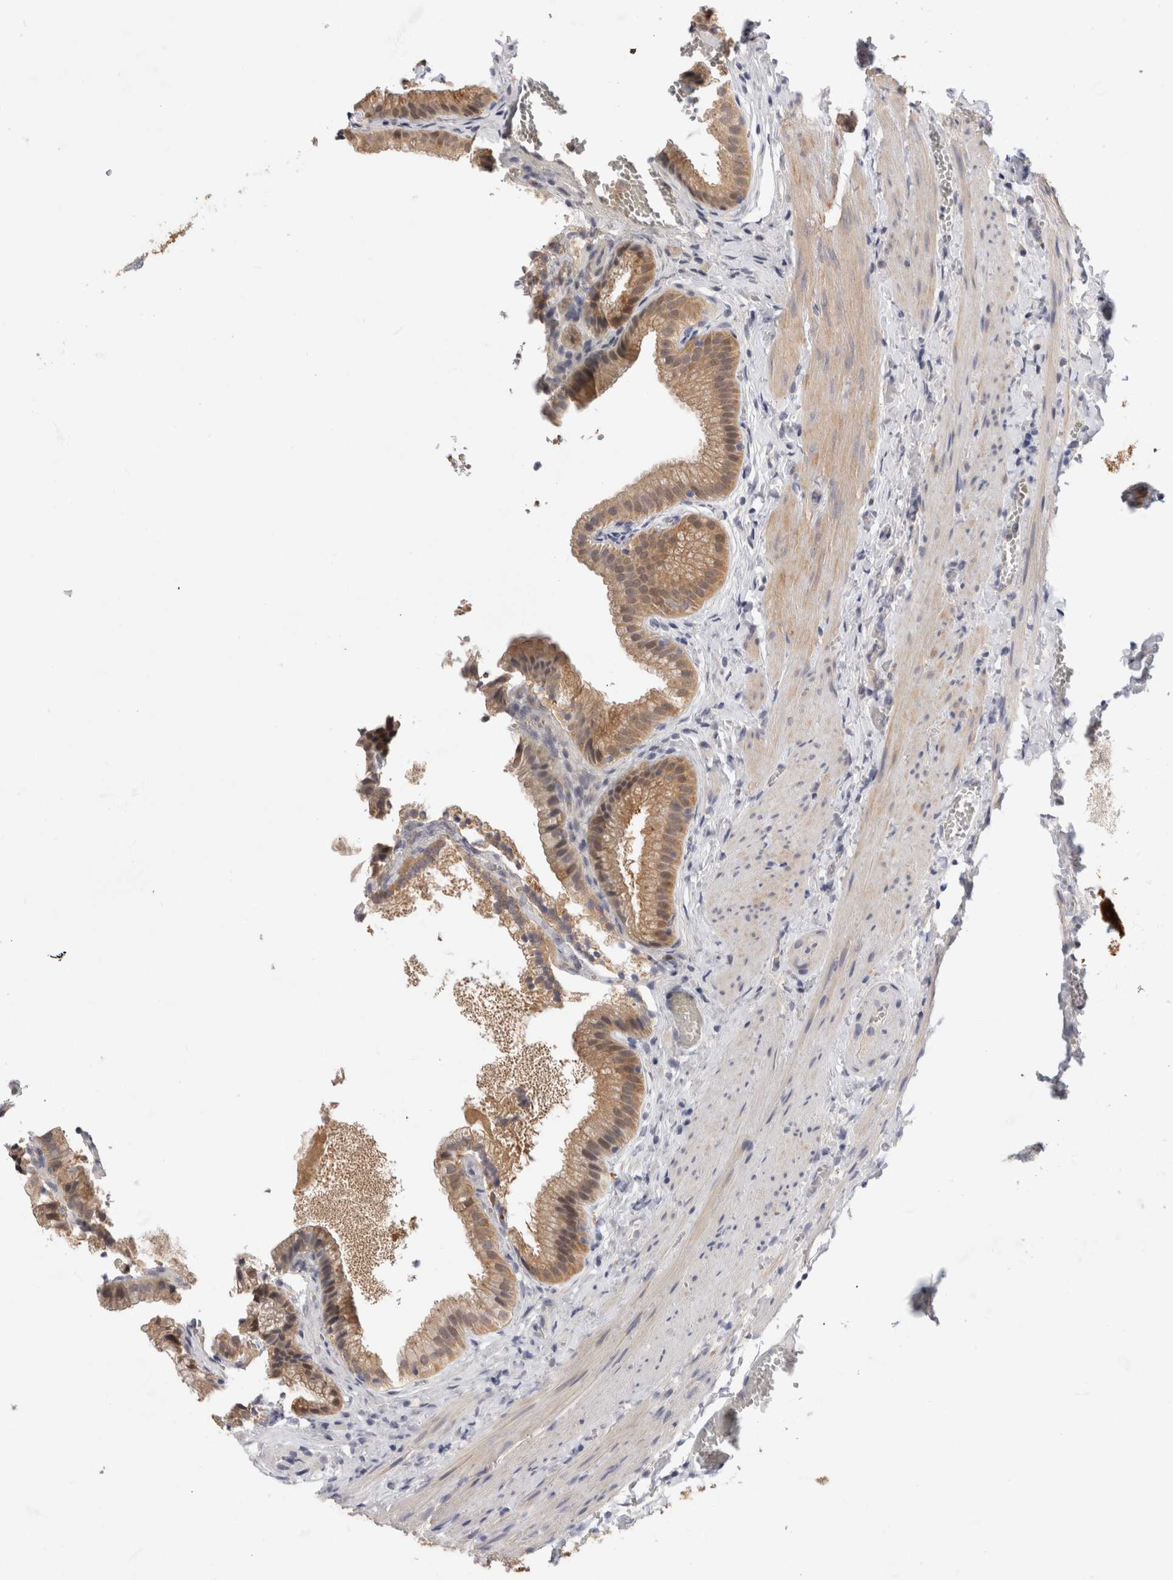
{"staining": {"intensity": "weak", "quantity": ">75%", "location": "cytoplasmic/membranous"}, "tissue": "gallbladder", "cell_type": "Glandular cells", "image_type": "normal", "snomed": [{"axis": "morphology", "description": "Normal tissue, NOS"}, {"axis": "topography", "description": "Gallbladder"}], "caption": "IHC of unremarkable human gallbladder reveals low levels of weak cytoplasmic/membranous staining in about >75% of glandular cells. The staining was performed using DAB to visualize the protein expression in brown, while the nuclei were stained in blue with hematoxylin (Magnification: 20x).", "gene": "PGM1", "patient": {"sex": "male", "age": 38}}